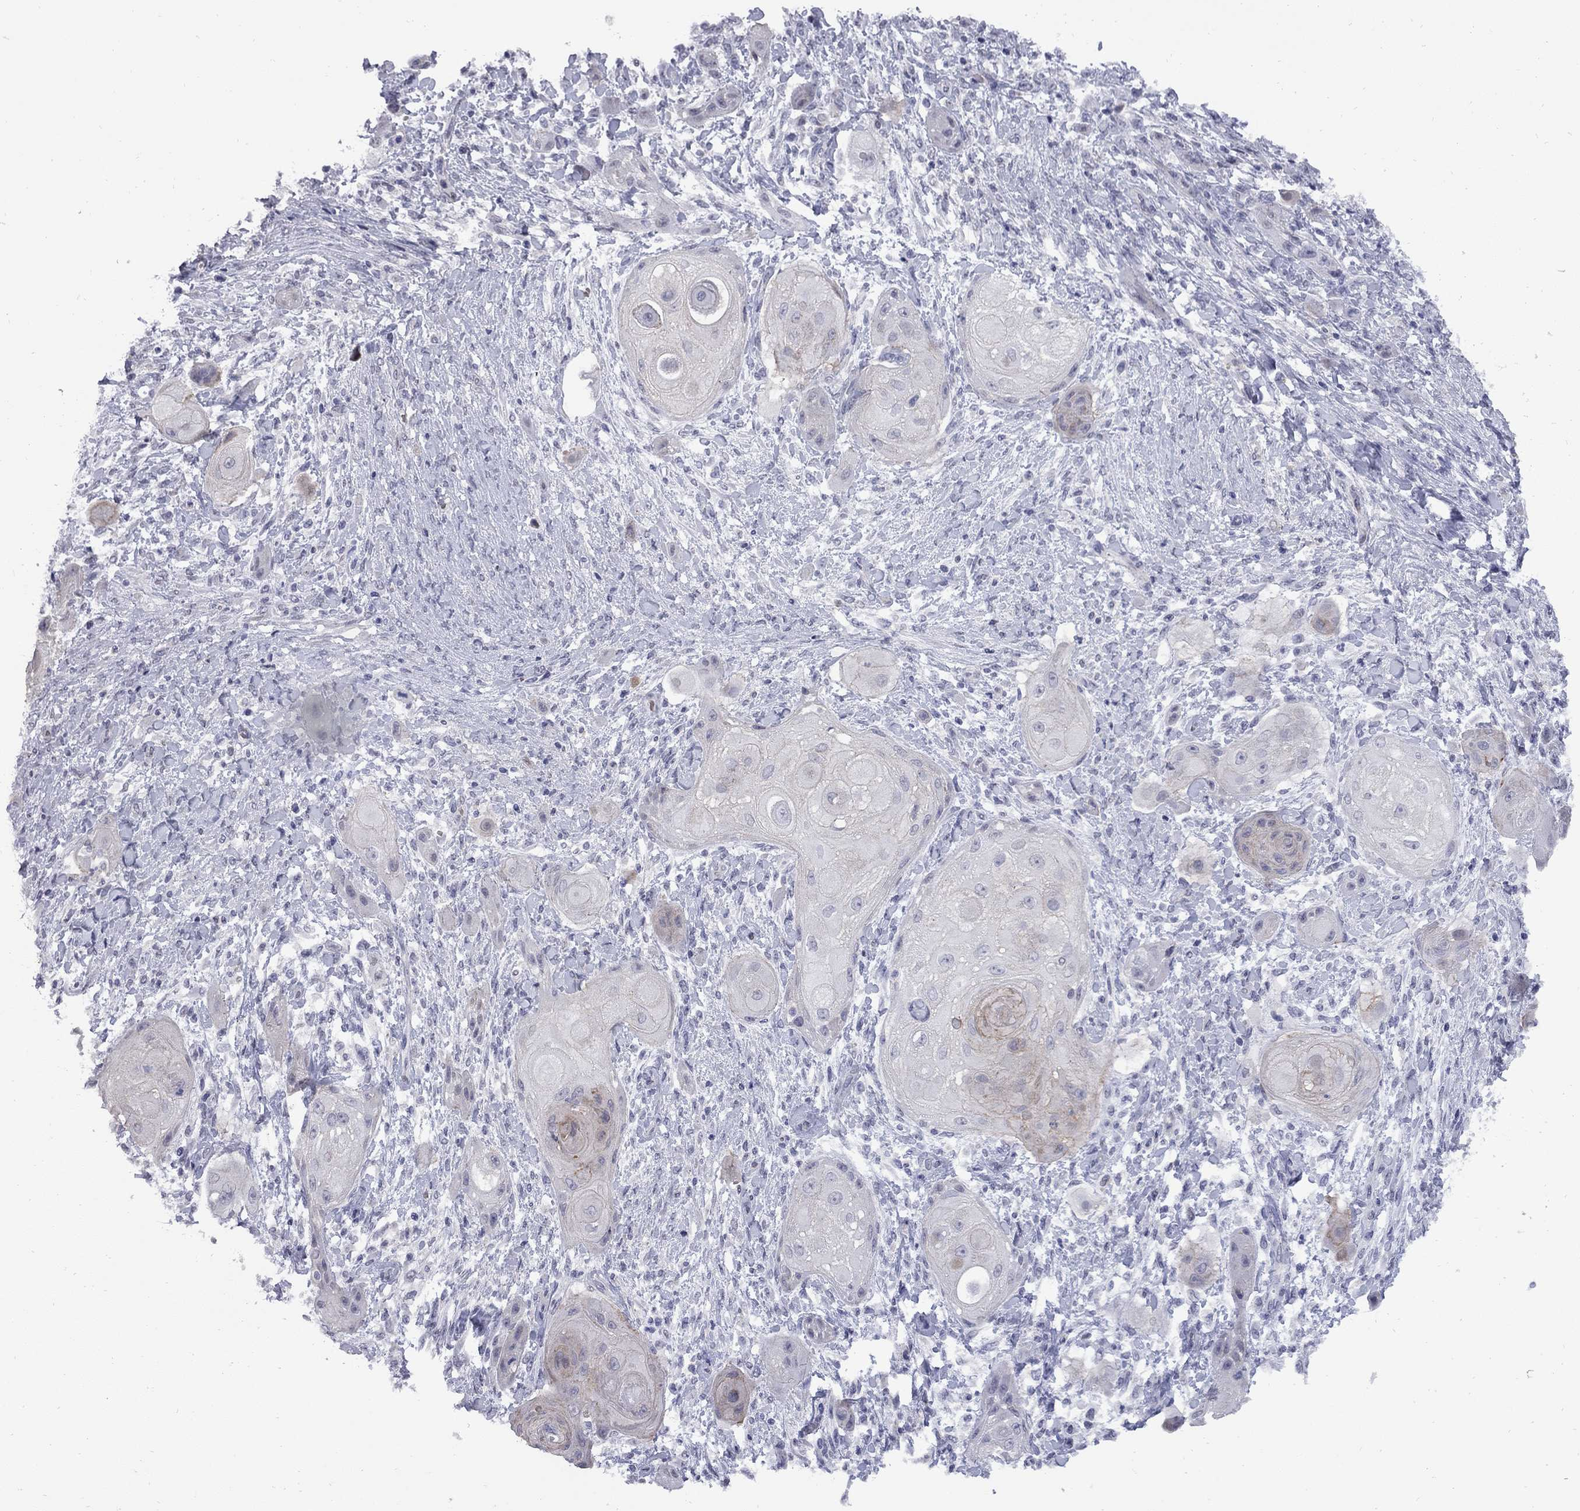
{"staining": {"intensity": "negative", "quantity": "none", "location": "none"}, "tissue": "skin cancer", "cell_type": "Tumor cells", "image_type": "cancer", "snomed": [{"axis": "morphology", "description": "Squamous cell carcinoma, NOS"}, {"axis": "topography", "description": "Skin"}], "caption": "This image is of skin cancer stained with immunohistochemistry to label a protein in brown with the nuclei are counter-stained blue. There is no staining in tumor cells.", "gene": "HTR4", "patient": {"sex": "male", "age": 62}}